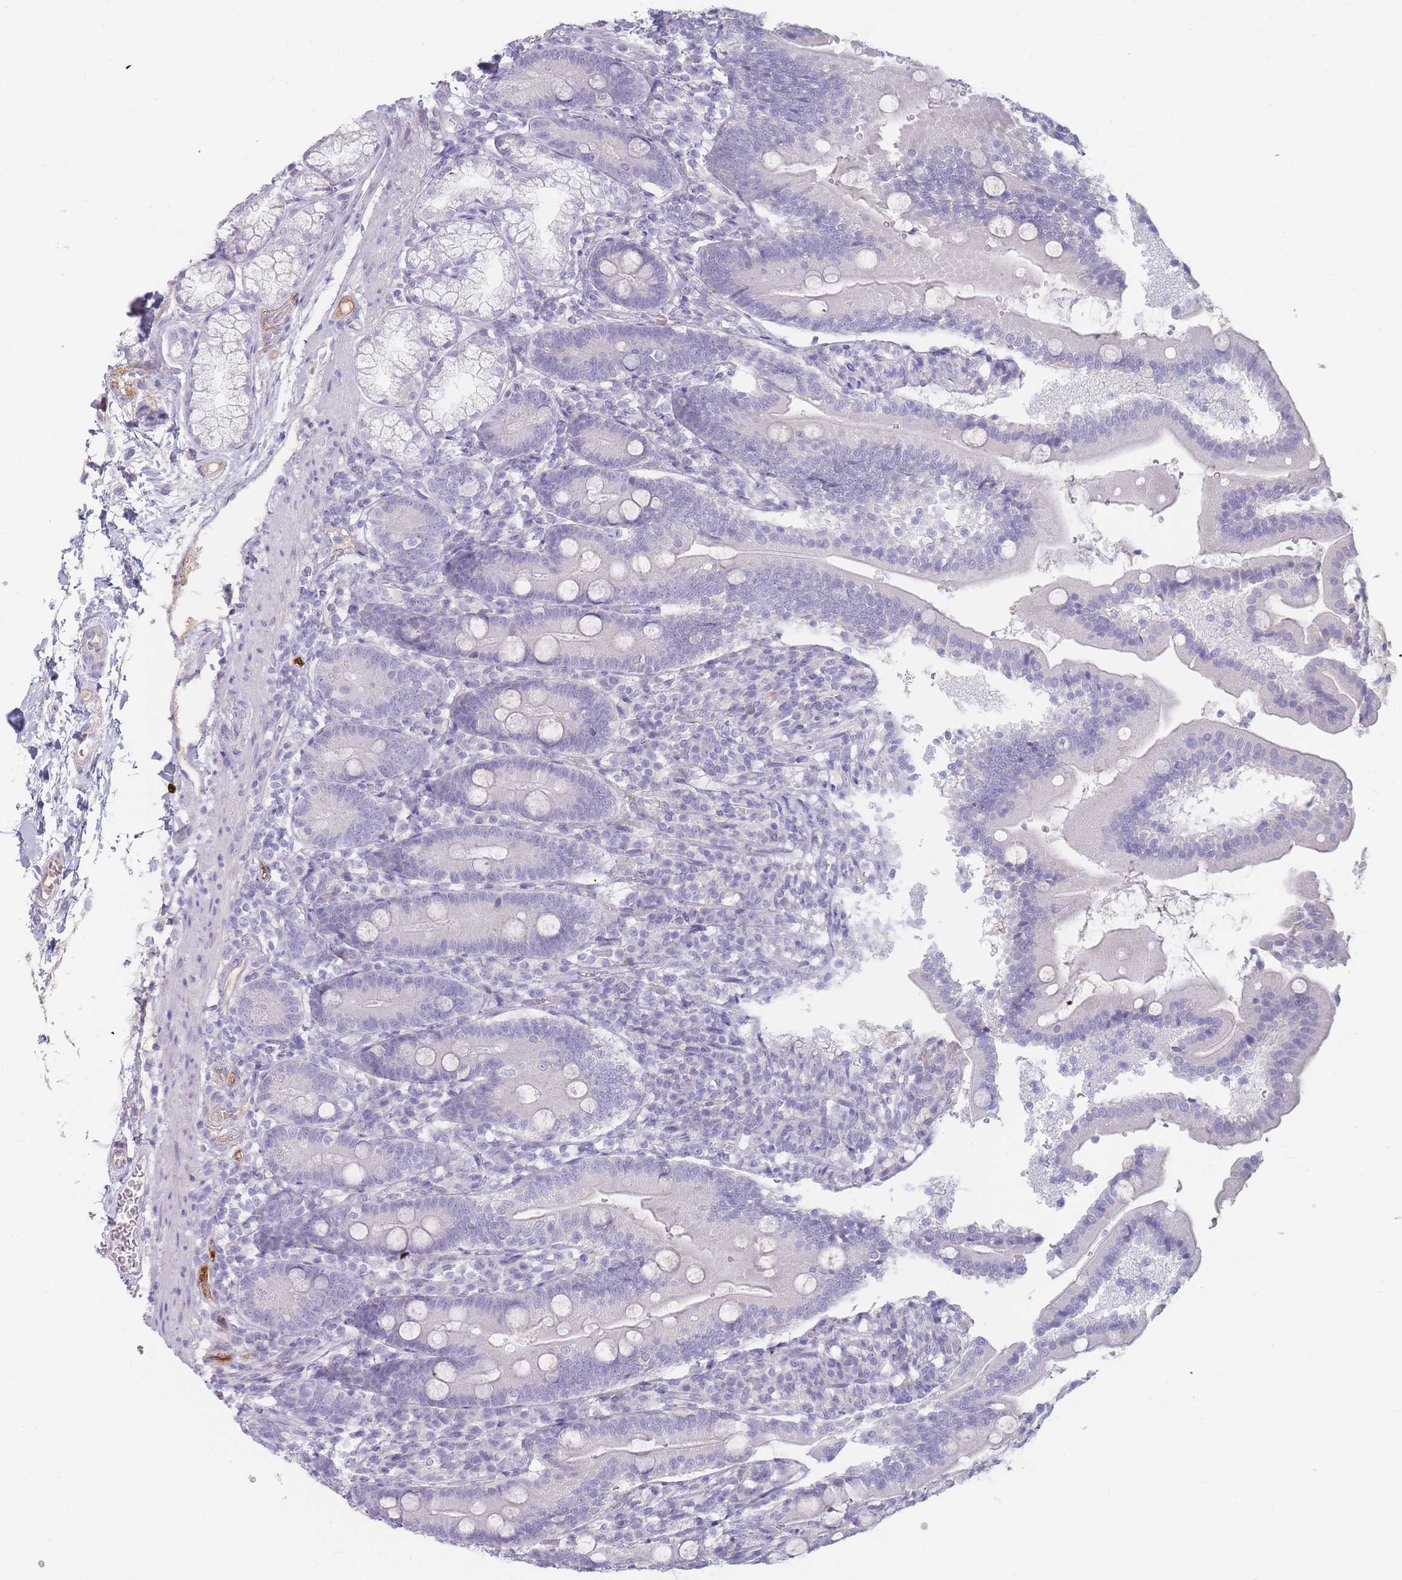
{"staining": {"intensity": "negative", "quantity": "none", "location": "none"}, "tissue": "duodenum", "cell_type": "Glandular cells", "image_type": "normal", "snomed": [{"axis": "morphology", "description": "Normal tissue, NOS"}, {"axis": "topography", "description": "Duodenum"}], "caption": "Glandular cells show no significant protein staining in unremarkable duodenum. (Brightfield microscopy of DAB immunohistochemistry at high magnification).", "gene": "PRG4", "patient": {"sex": "female", "age": 67}}